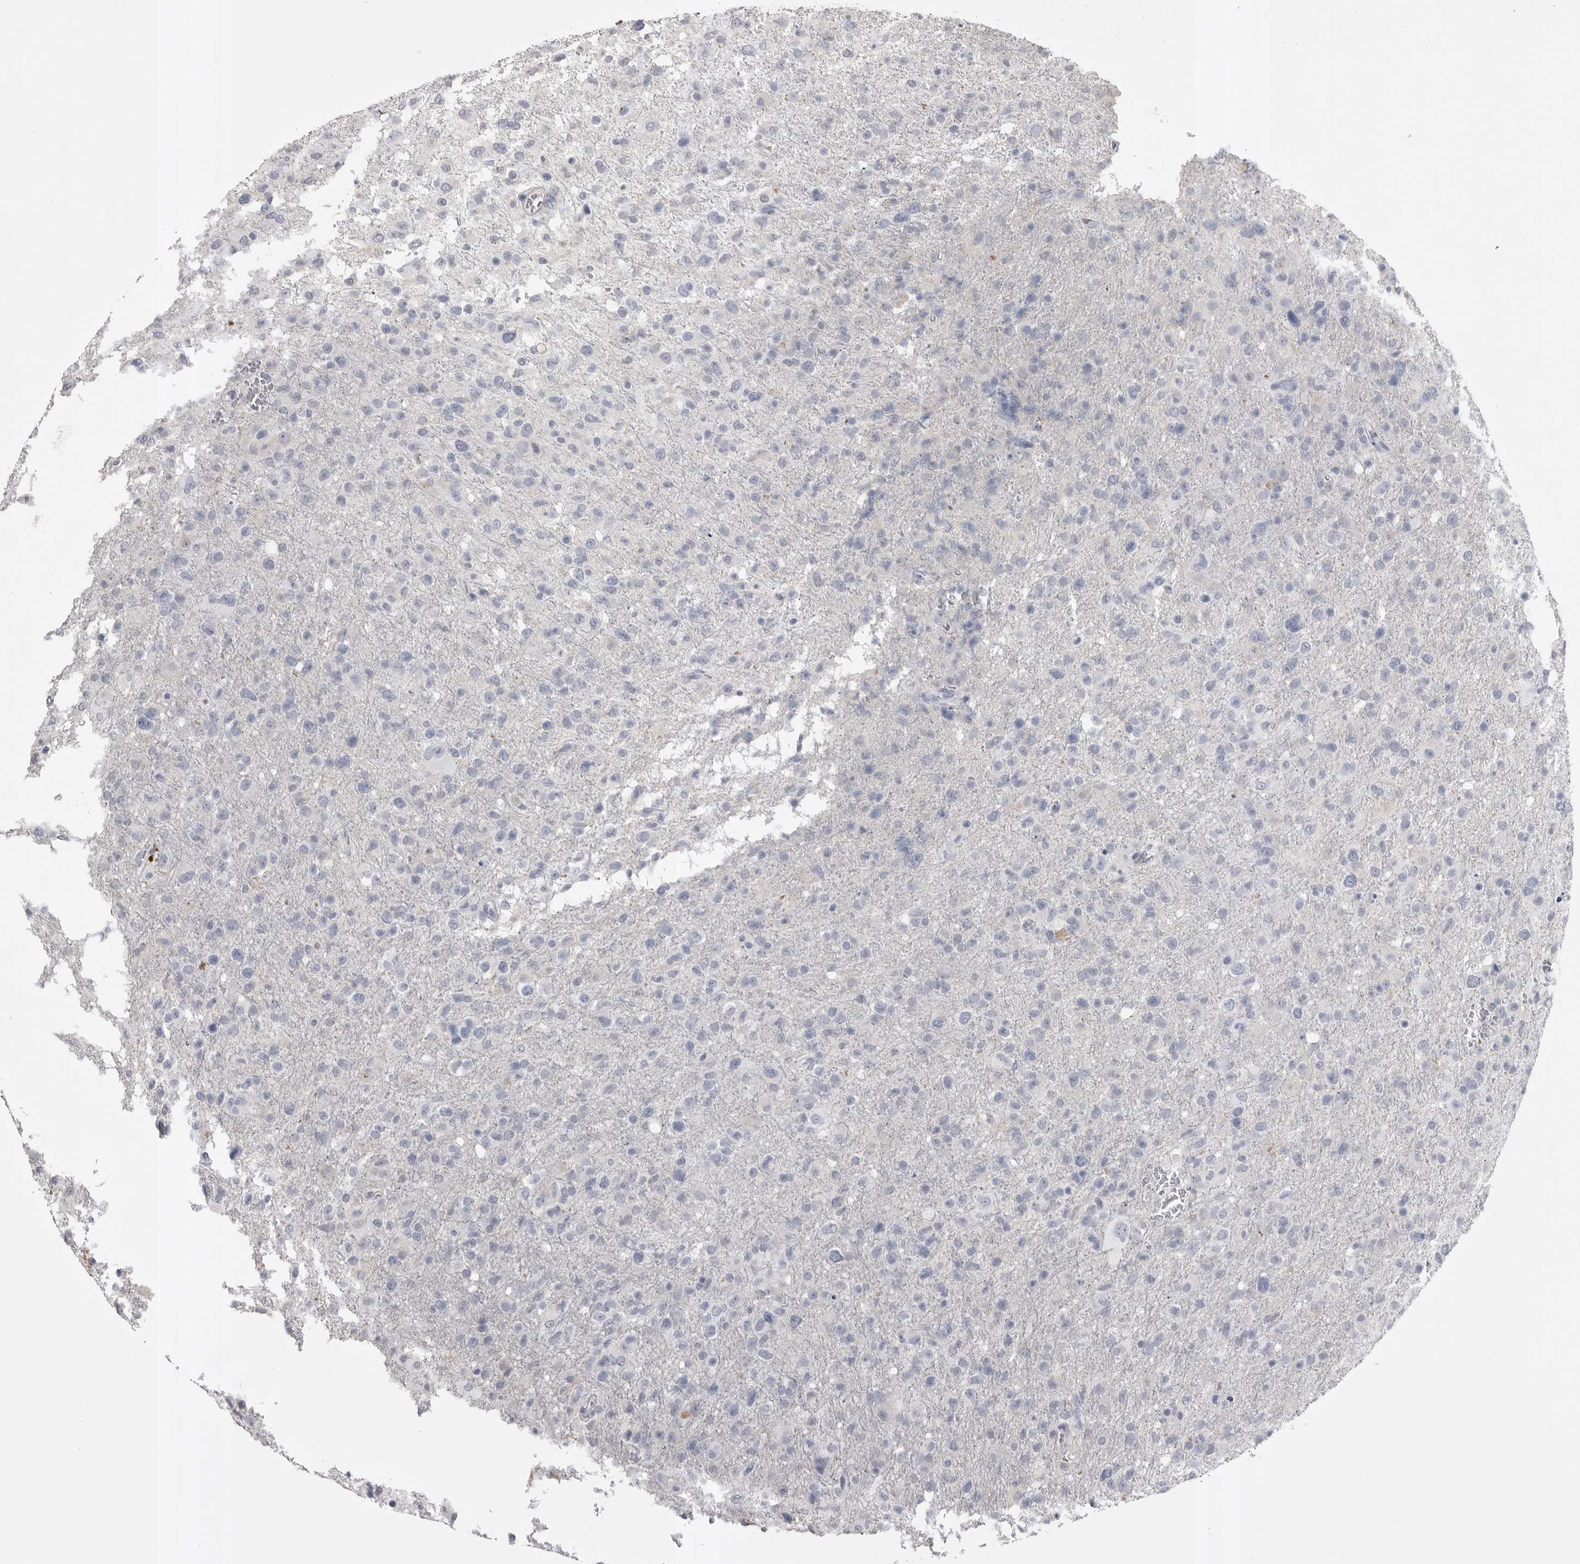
{"staining": {"intensity": "weak", "quantity": "<25%", "location": "cytoplasmic/membranous"}, "tissue": "glioma", "cell_type": "Tumor cells", "image_type": "cancer", "snomed": [{"axis": "morphology", "description": "Glioma, malignant, High grade"}, {"axis": "topography", "description": "Brain"}], "caption": "Immunohistochemistry (IHC) of glioma exhibits no staining in tumor cells. (IHC, brightfield microscopy, high magnification).", "gene": "AHSG", "patient": {"sex": "female", "age": 57}}